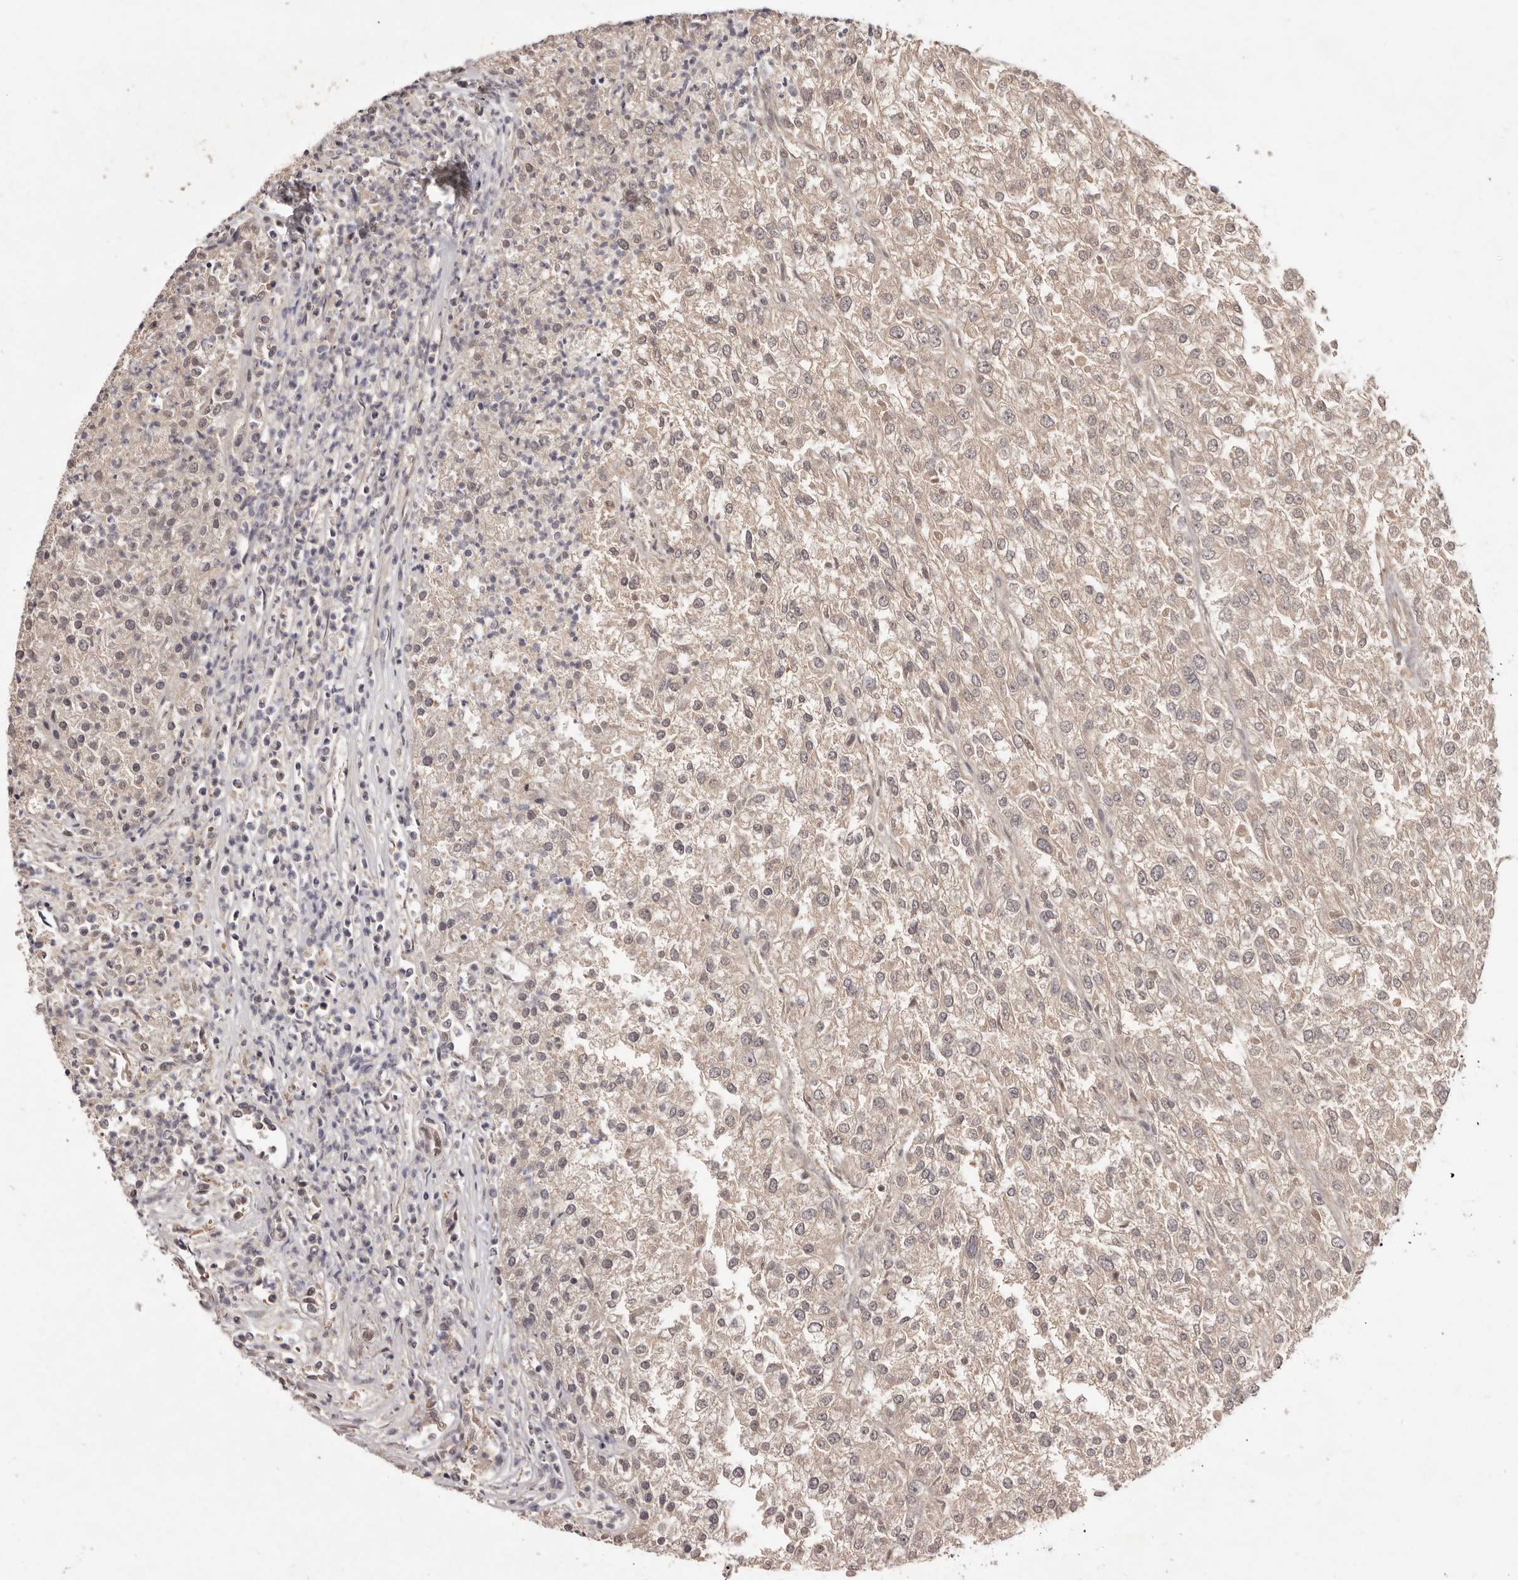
{"staining": {"intensity": "weak", "quantity": "<25%", "location": "cytoplasmic/membranous"}, "tissue": "renal cancer", "cell_type": "Tumor cells", "image_type": "cancer", "snomed": [{"axis": "morphology", "description": "Adenocarcinoma, NOS"}, {"axis": "topography", "description": "Kidney"}], "caption": "IHC image of renal cancer stained for a protein (brown), which reveals no staining in tumor cells. (DAB IHC visualized using brightfield microscopy, high magnification).", "gene": "INAVA", "patient": {"sex": "female", "age": 54}}